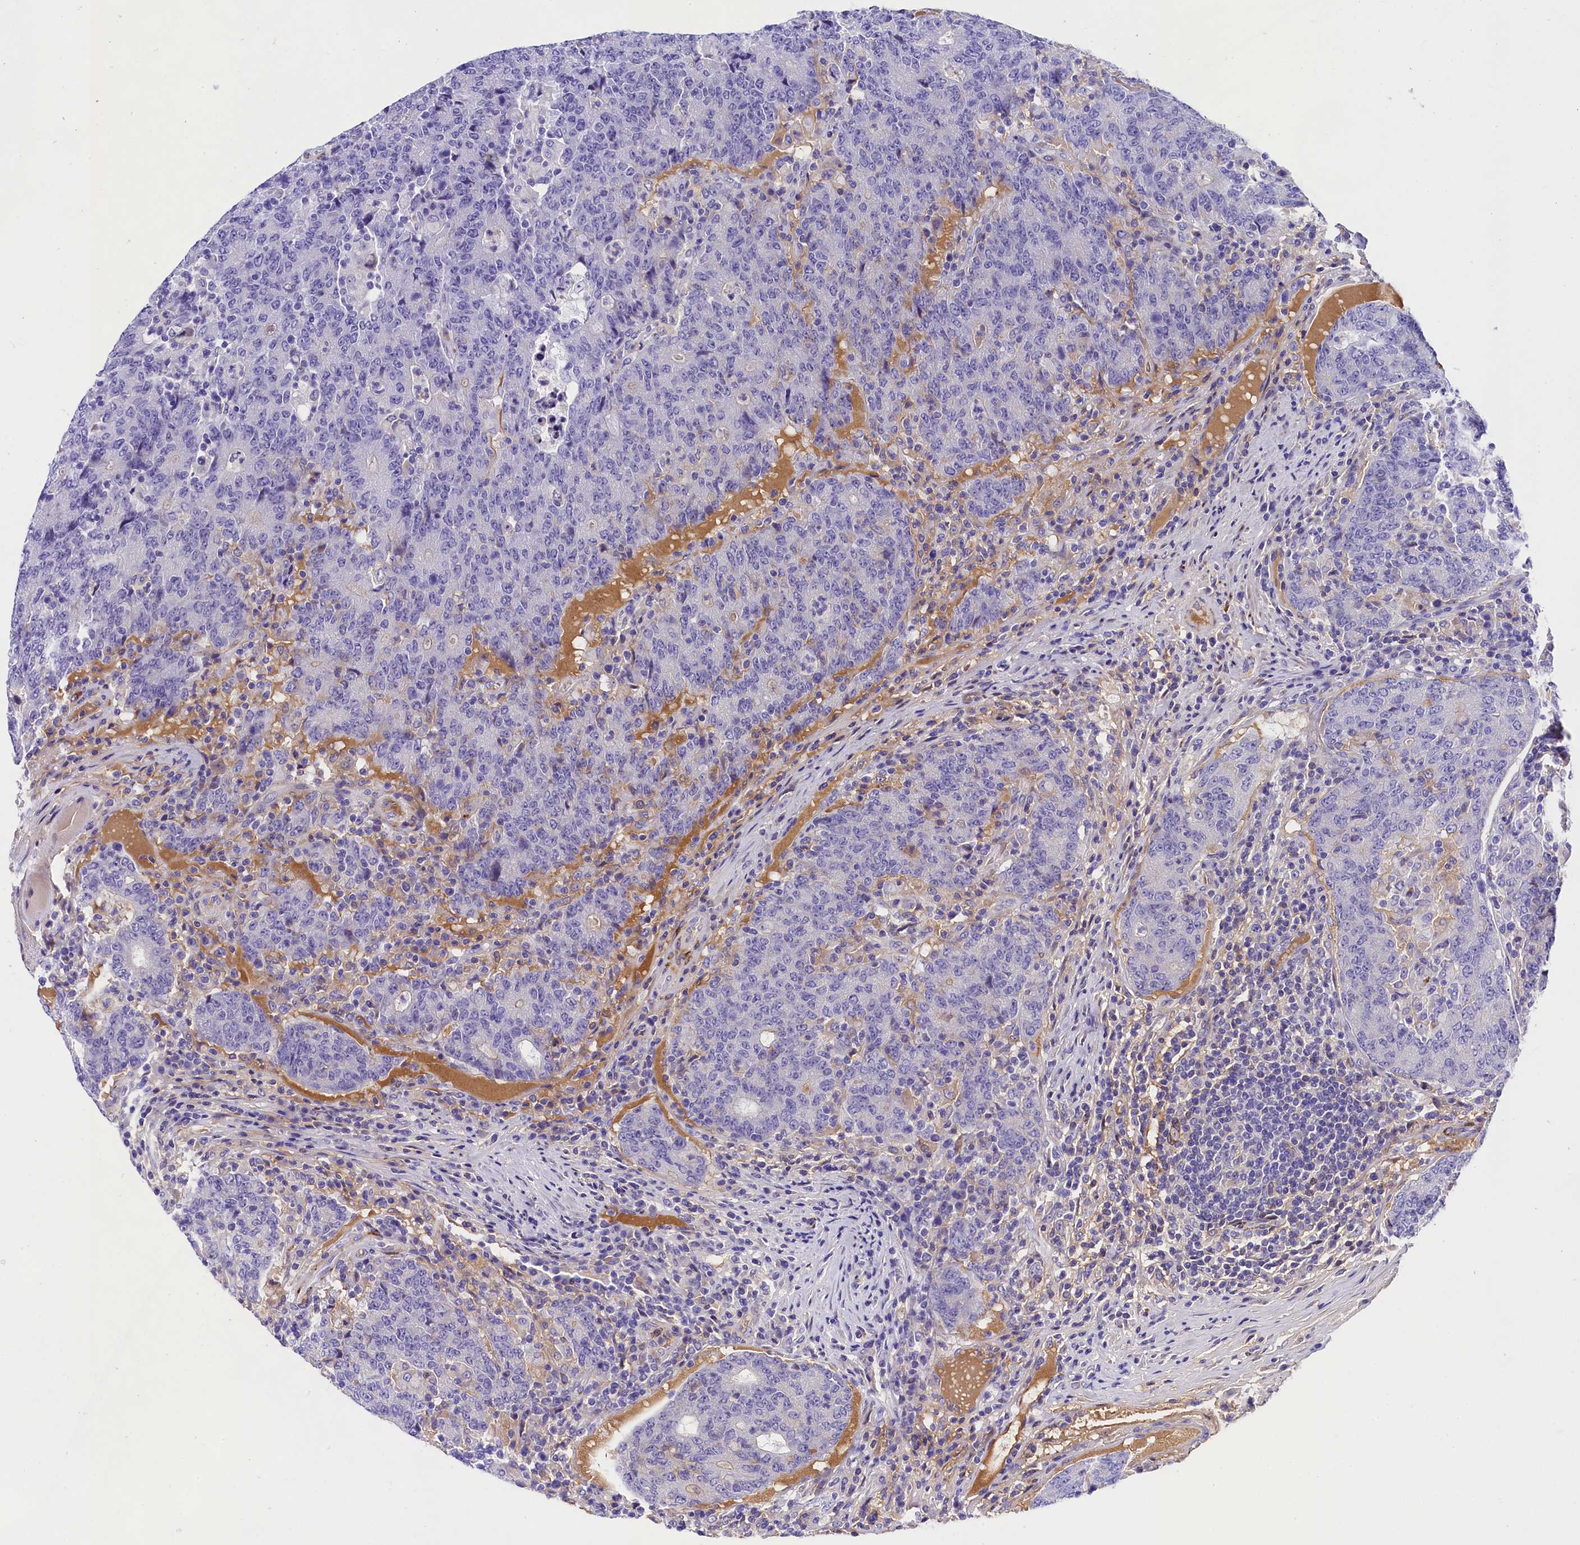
{"staining": {"intensity": "negative", "quantity": "none", "location": "none"}, "tissue": "colorectal cancer", "cell_type": "Tumor cells", "image_type": "cancer", "snomed": [{"axis": "morphology", "description": "Adenocarcinoma, NOS"}, {"axis": "topography", "description": "Colon"}], "caption": "A photomicrograph of colorectal cancer stained for a protein reveals no brown staining in tumor cells.", "gene": "SOD3", "patient": {"sex": "female", "age": 75}}